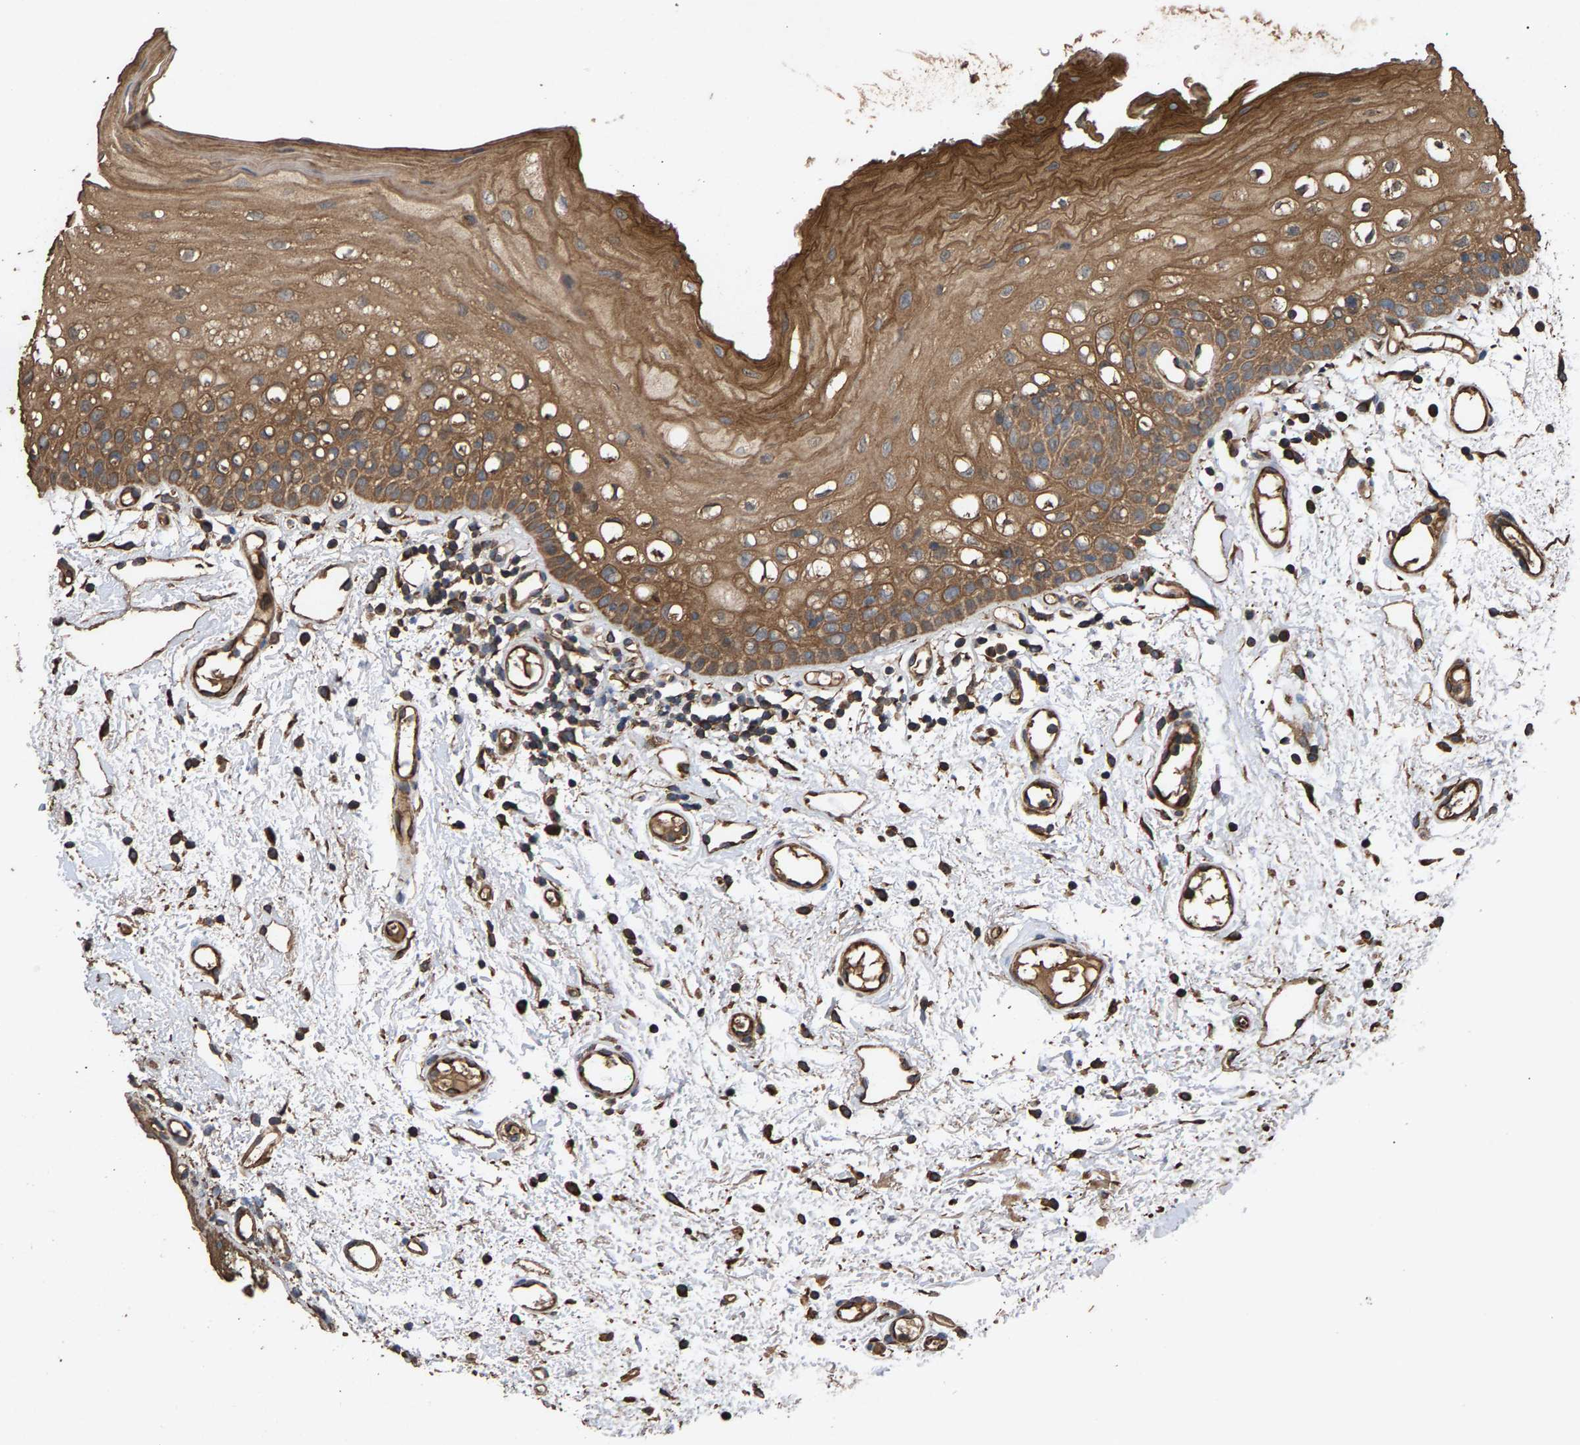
{"staining": {"intensity": "moderate", "quantity": ">75%", "location": "cytoplasmic/membranous"}, "tissue": "oral mucosa", "cell_type": "Squamous epithelial cells", "image_type": "normal", "snomed": [{"axis": "morphology", "description": "Normal tissue, NOS"}, {"axis": "morphology", "description": "Squamous cell carcinoma, NOS"}, {"axis": "topography", "description": "Oral tissue"}, {"axis": "topography", "description": "Salivary gland"}, {"axis": "topography", "description": "Head-Neck"}], "caption": "High-power microscopy captured an immunohistochemistry photomicrograph of benign oral mucosa, revealing moderate cytoplasmic/membranous staining in about >75% of squamous epithelial cells.", "gene": "HTRA3", "patient": {"sex": "female", "age": 62}}